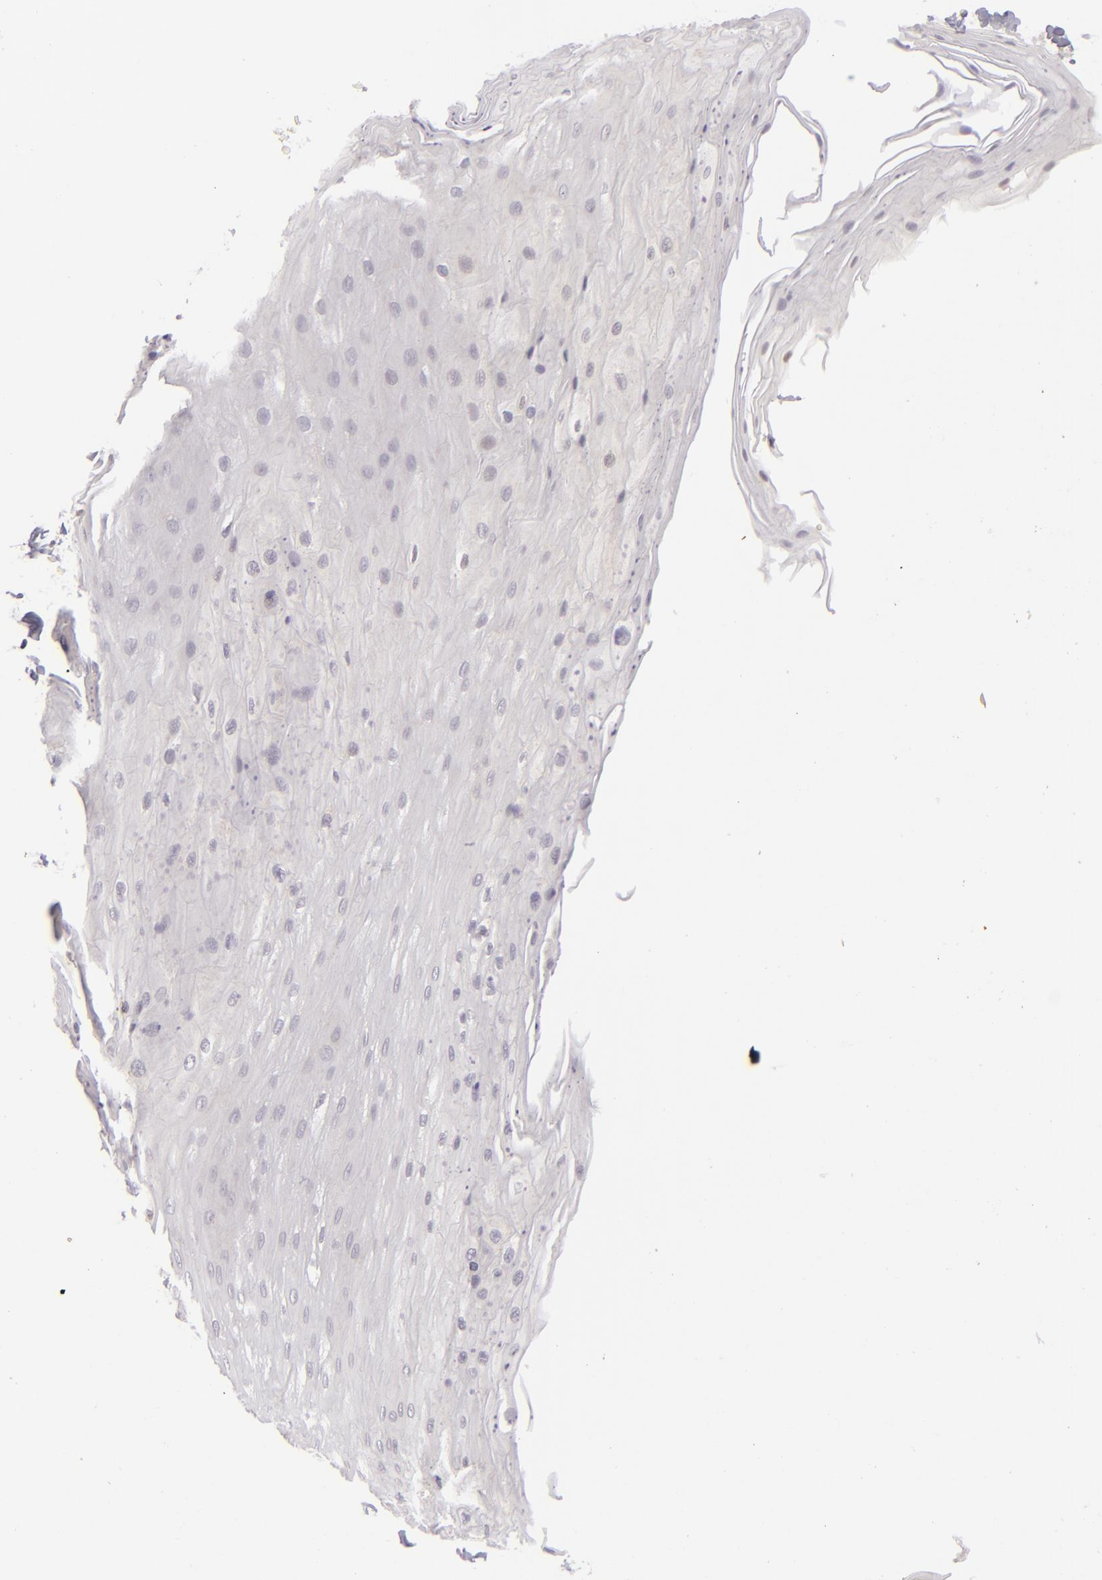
{"staining": {"intensity": "negative", "quantity": "none", "location": "none"}, "tissue": "esophagus", "cell_type": "Squamous epithelial cells", "image_type": "normal", "snomed": [{"axis": "morphology", "description": "Normal tissue, NOS"}, {"axis": "topography", "description": "Esophagus"}], "caption": "Histopathology image shows no protein expression in squamous epithelial cells of benign esophagus.", "gene": "SIX1", "patient": {"sex": "male", "age": 62}}